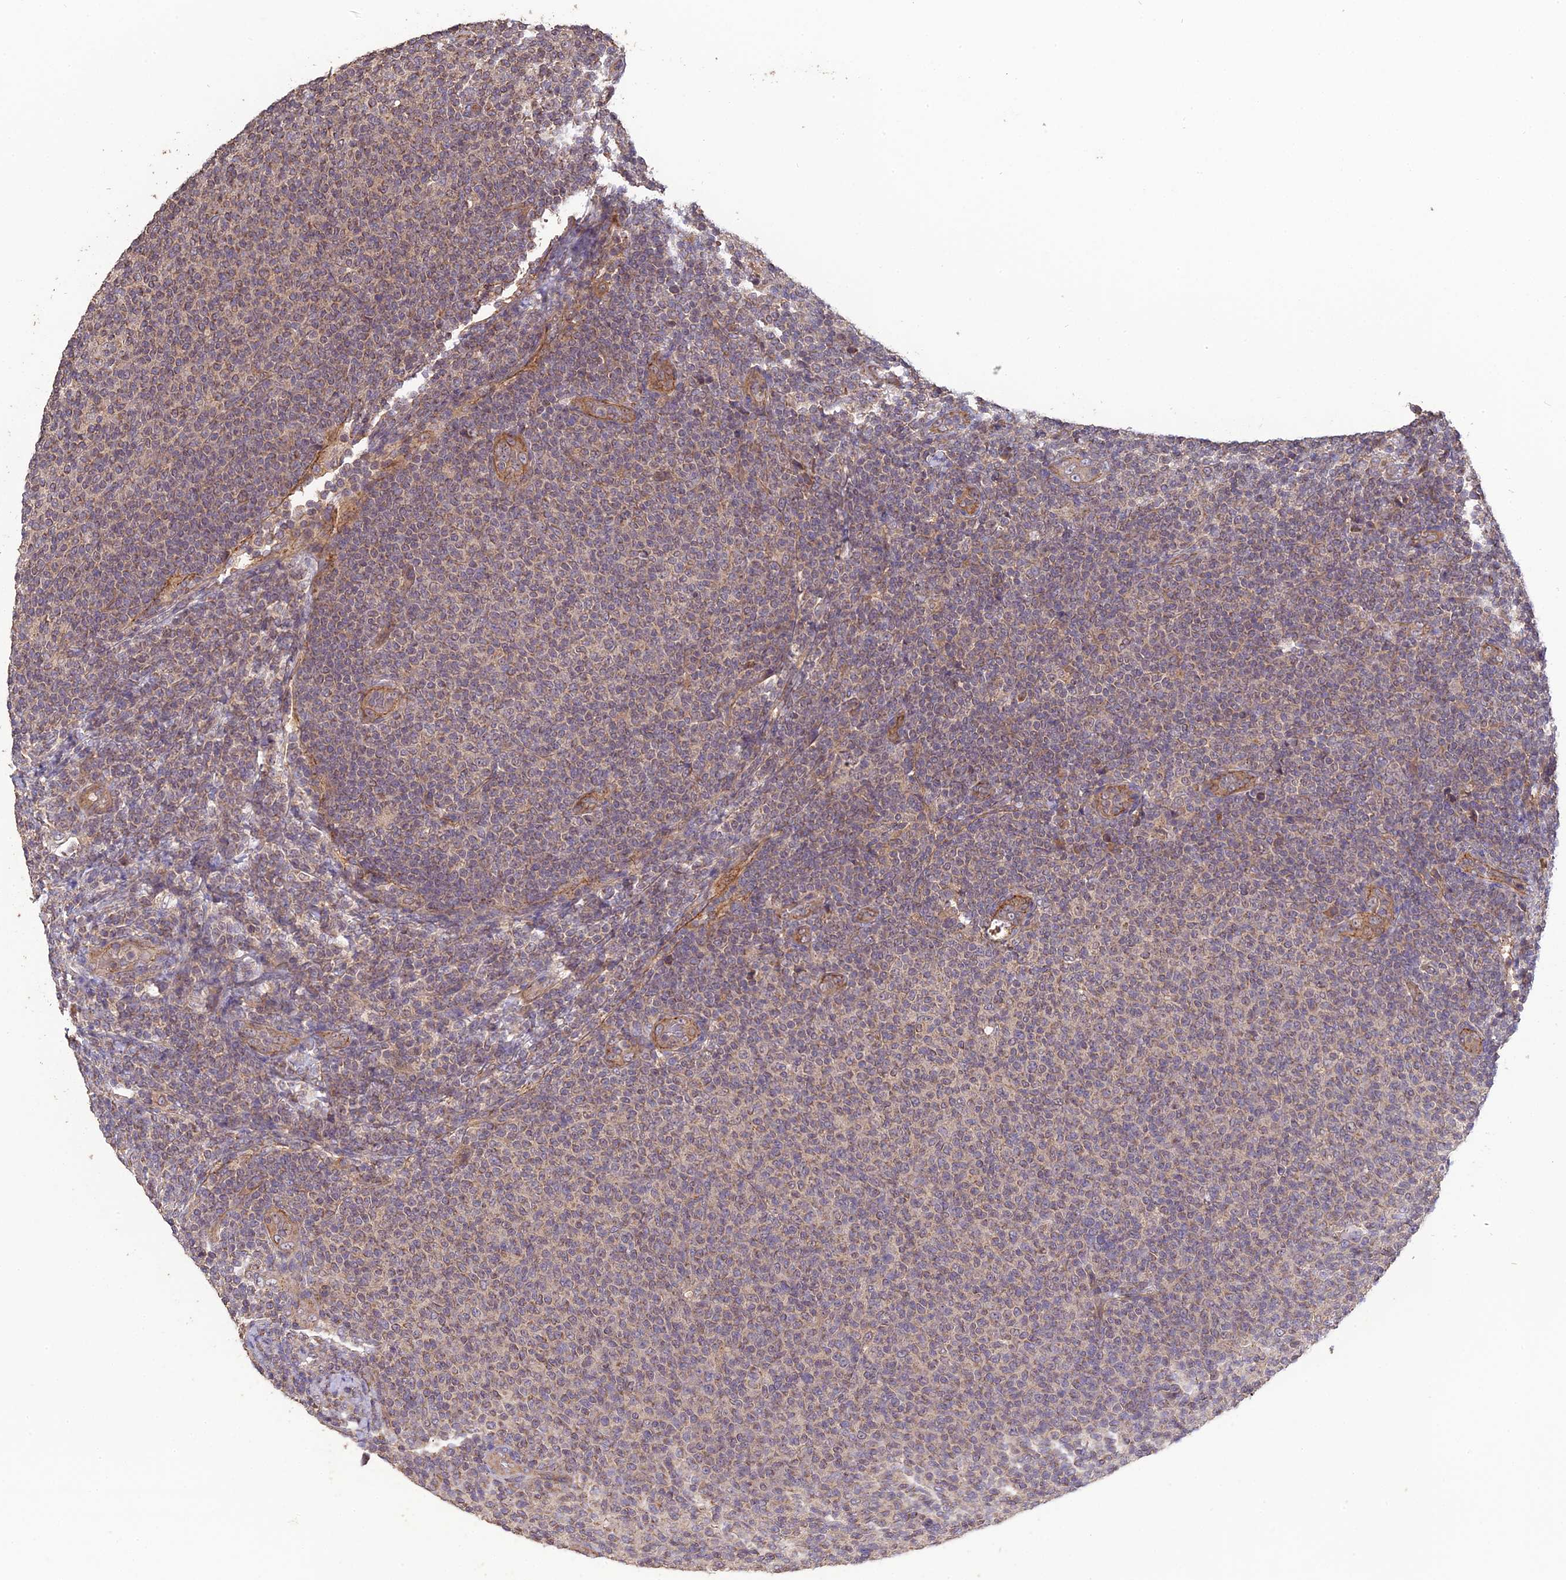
{"staining": {"intensity": "weak", "quantity": "25%-75%", "location": "cytoplasmic/membranous"}, "tissue": "lymphoma", "cell_type": "Tumor cells", "image_type": "cancer", "snomed": [{"axis": "morphology", "description": "Malignant lymphoma, non-Hodgkin's type, Low grade"}, {"axis": "topography", "description": "Lymph node"}], "caption": "An immunohistochemistry (IHC) histopathology image of tumor tissue is shown. Protein staining in brown shows weak cytoplasmic/membranous positivity in low-grade malignant lymphoma, non-Hodgkin's type within tumor cells.", "gene": "ARHGAP40", "patient": {"sex": "male", "age": 66}}